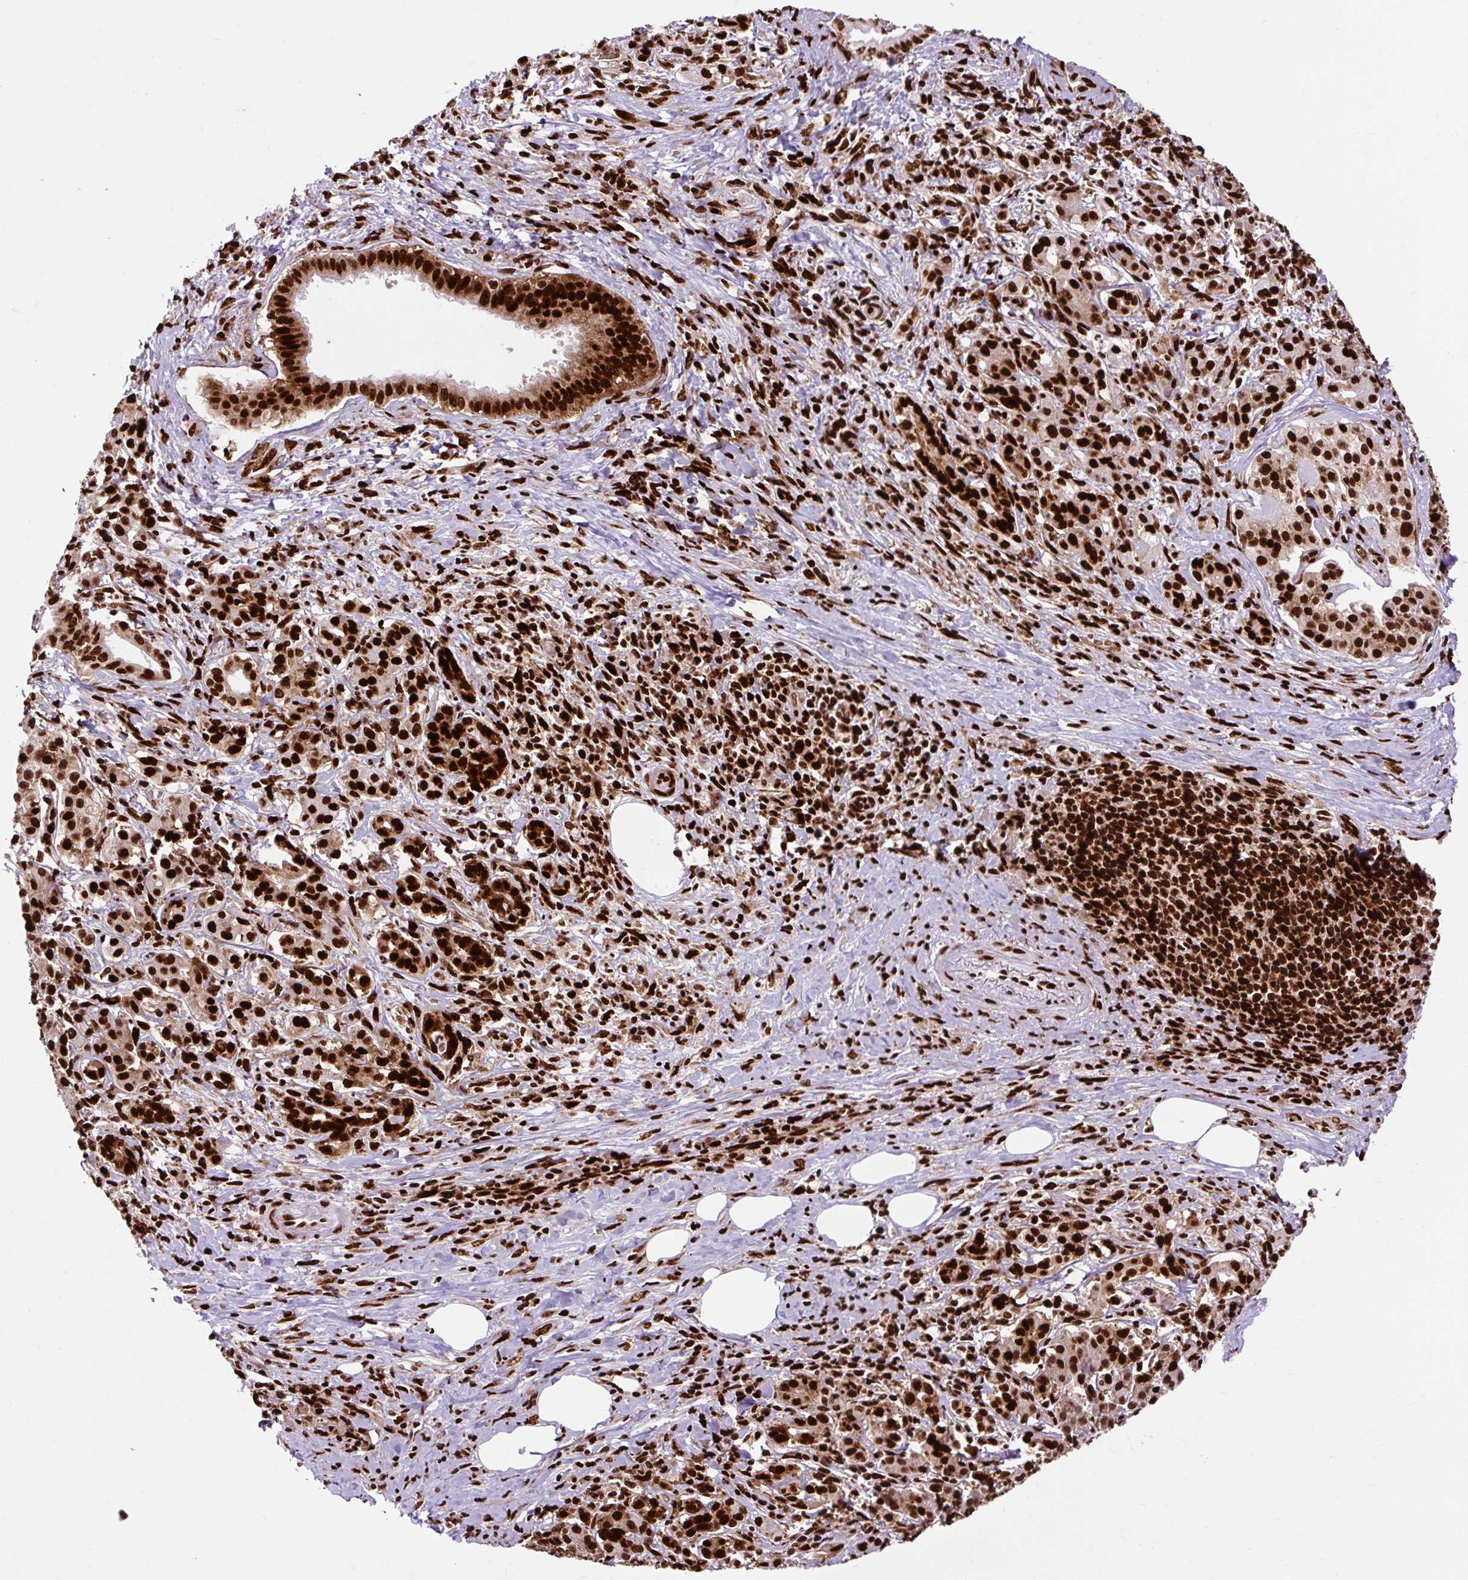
{"staining": {"intensity": "strong", "quantity": ">75%", "location": "nuclear"}, "tissue": "pancreatic cancer", "cell_type": "Tumor cells", "image_type": "cancer", "snomed": [{"axis": "morphology", "description": "Adenocarcinoma, NOS"}, {"axis": "topography", "description": "Pancreas"}], "caption": "Approximately >75% of tumor cells in human pancreatic cancer exhibit strong nuclear protein positivity as visualized by brown immunohistochemical staining.", "gene": "FUS", "patient": {"sex": "male", "age": 63}}